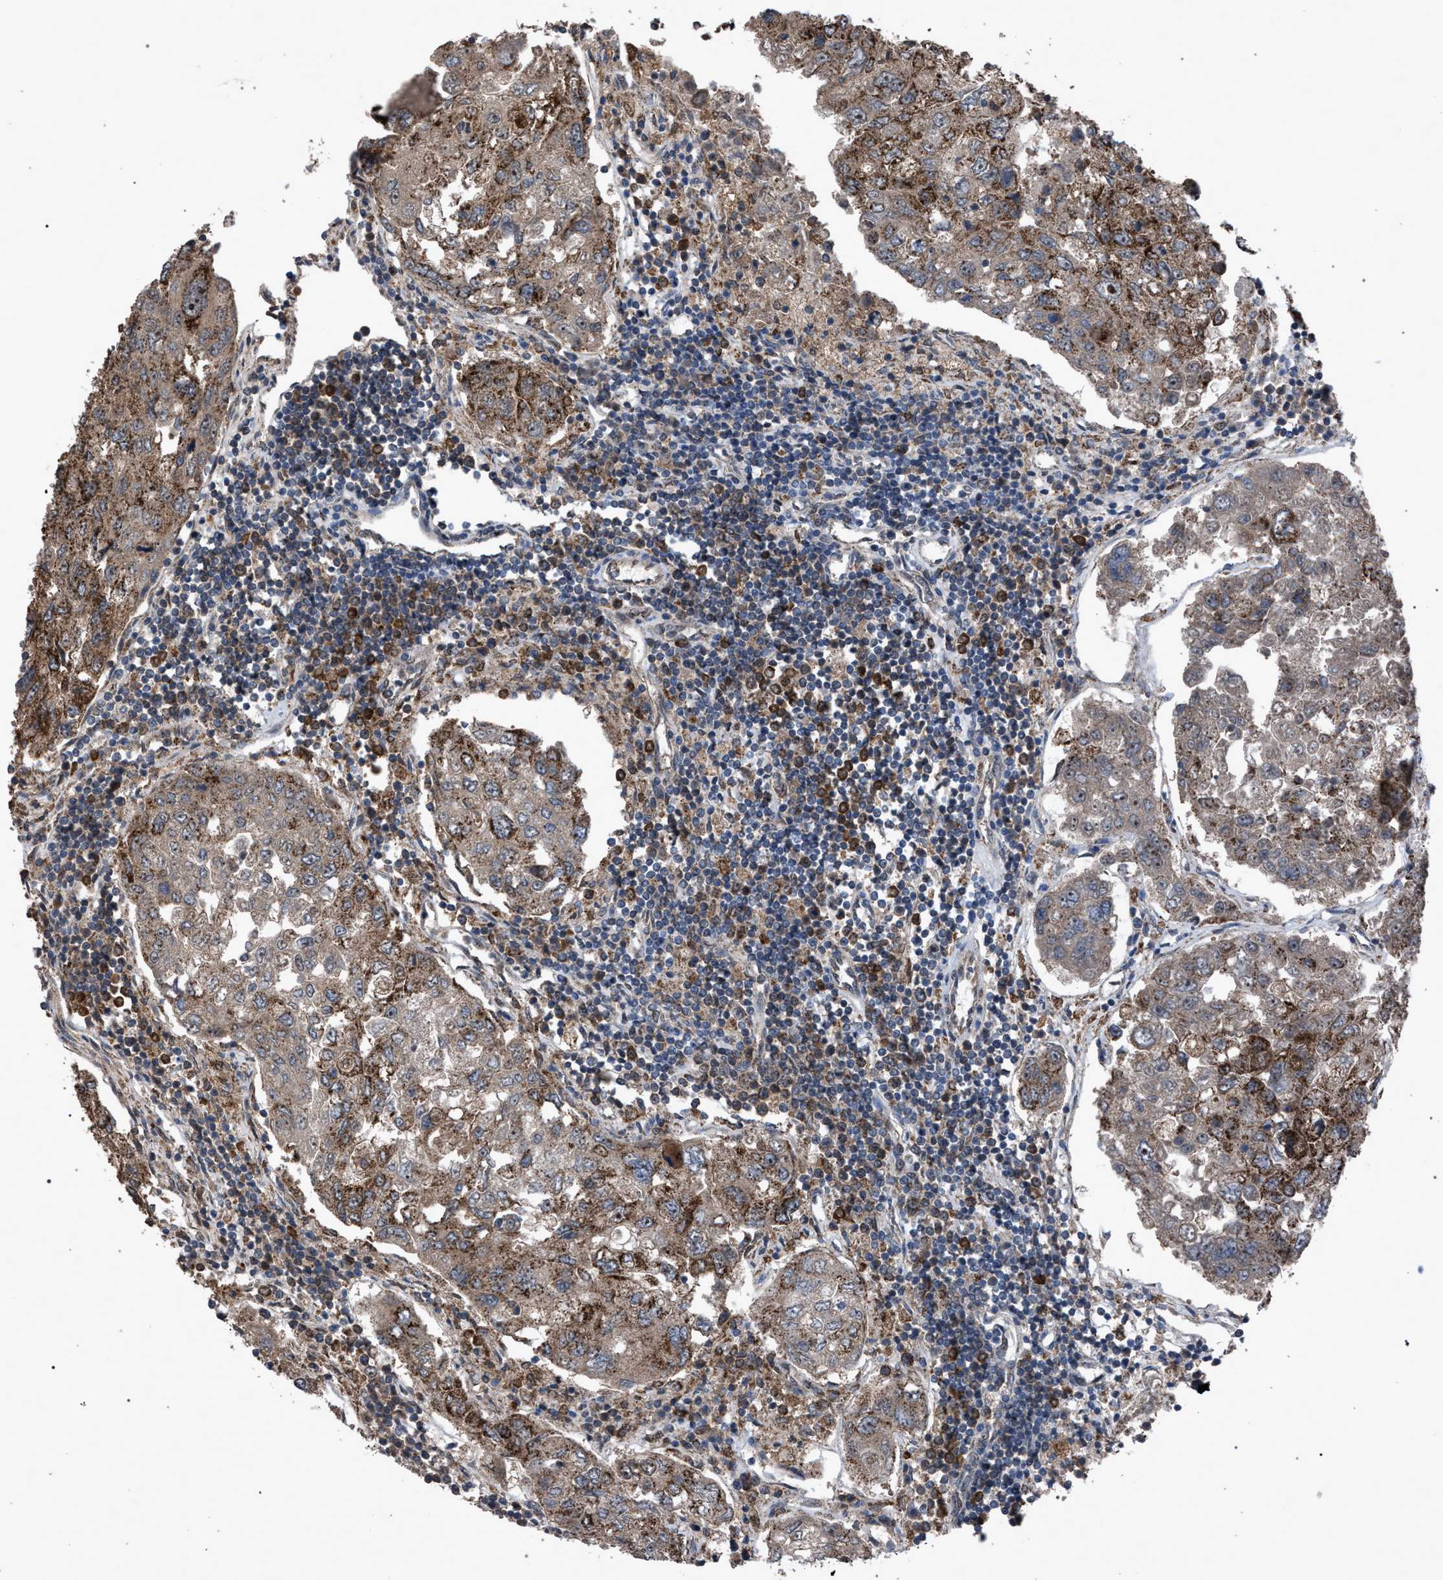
{"staining": {"intensity": "moderate", "quantity": ">75%", "location": "cytoplasmic/membranous"}, "tissue": "urothelial cancer", "cell_type": "Tumor cells", "image_type": "cancer", "snomed": [{"axis": "morphology", "description": "Urothelial carcinoma, High grade"}, {"axis": "topography", "description": "Lymph node"}, {"axis": "topography", "description": "Urinary bladder"}], "caption": "IHC (DAB (3,3'-diaminobenzidine)) staining of urothelial cancer displays moderate cytoplasmic/membranous protein positivity in about >75% of tumor cells. (DAB (3,3'-diaminobenzidine) IHC with brightfield microscopy, high magnification).", "gene": "HSD17B4", "patient": {"sex": "male", "age": 51}}